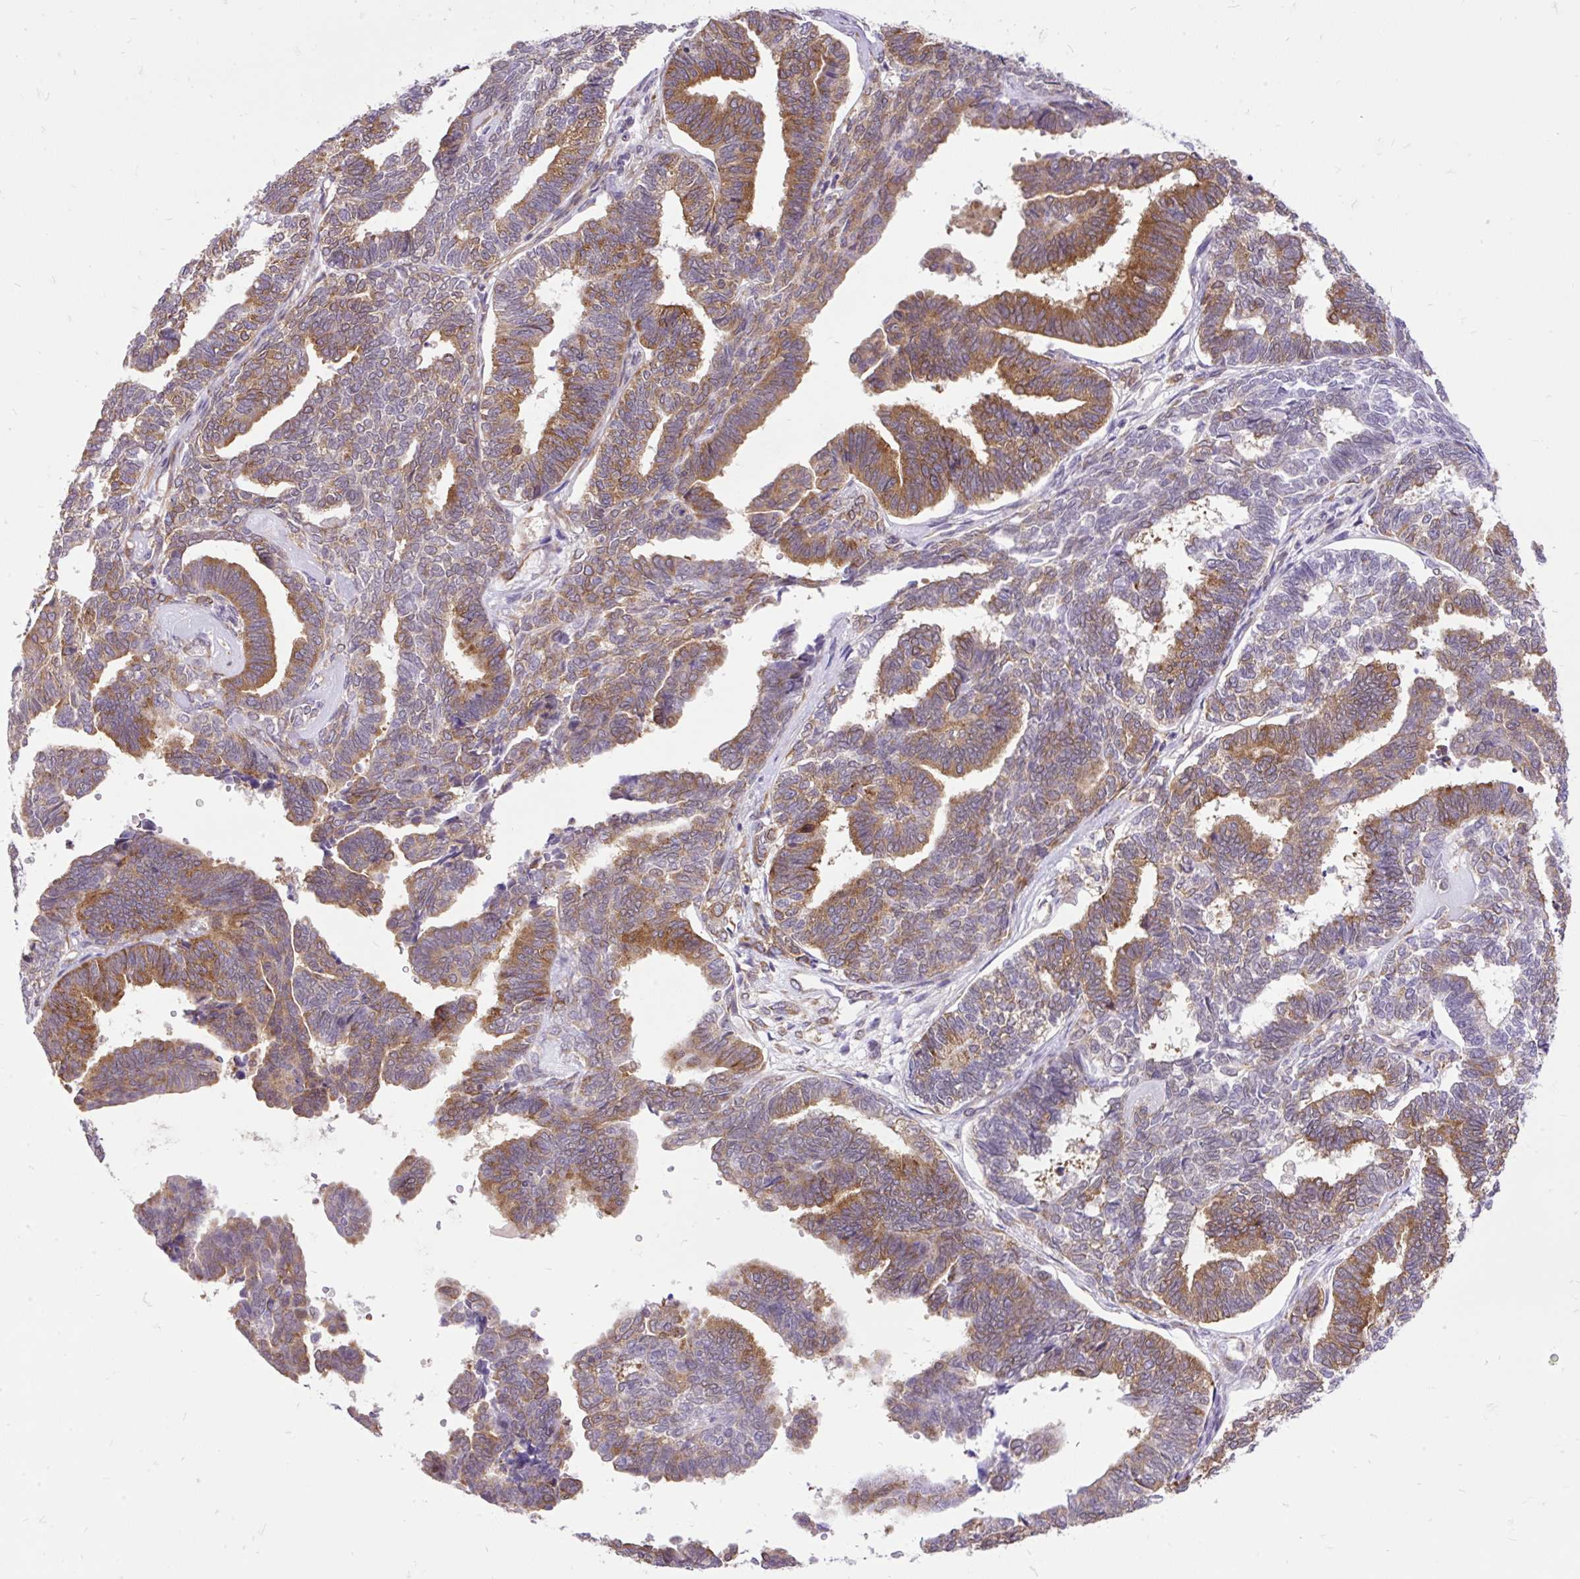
{"staining": {"intensity": "moderate", "quantity": "25%-75%", "location": "cytoplasmic/membranous"}, "tissue": "endometrial cancer", "cell_type": "Tumor cells", "image_type": "cancer", "snomed": [{"axis": "morphology", "description": "Adenocarcinoma, NOS"}, {"axis": "topography", "description": "Endometrium"}], "caption": "Immunohistochemical staining of endometrial adenocarcinoma reveals moderate cytoplasmic/membranous protein staining in about 25%-75% of tumor cells.", "gene": "TRIM17", "patient": {"sex": "female", "age": 70}}